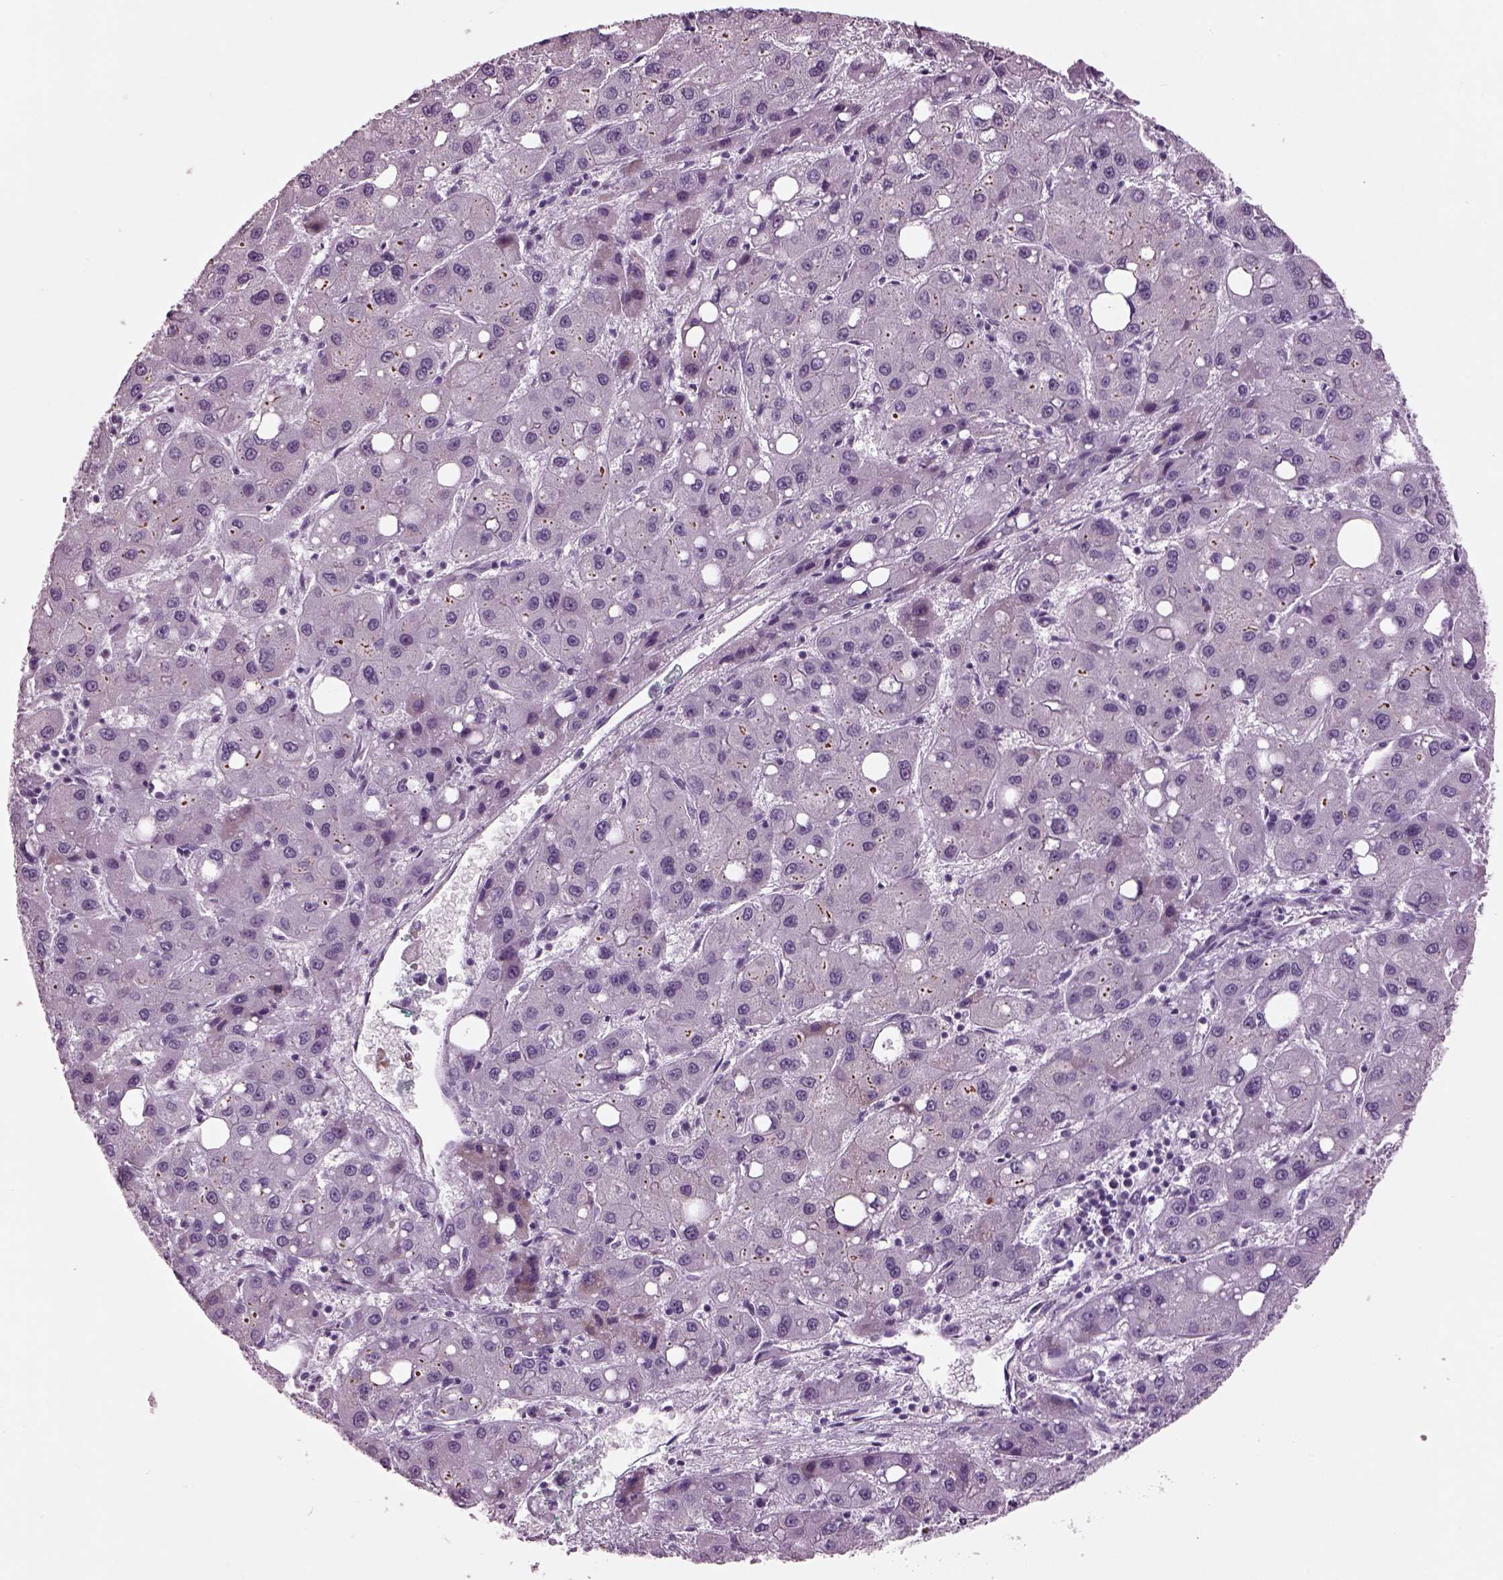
{"staining": {"intensity": "negative", "quantity": "none", "location": "none"}, "tissue": "liver cancer", "cell_type": "Tumor cells", "image_type": "cancer", "snomed": [{"axis": "morphology", "description": "Carcinoma, Hepatocellular, NOS"}, {"axis": "topography", "description": "Liver"}], "caption": "Tumor cells are negative for brown protein staining in hepatocellular carcinoma (liver).", "gene": "PRR9", "patient": {"sex": "male", "age": 73}}